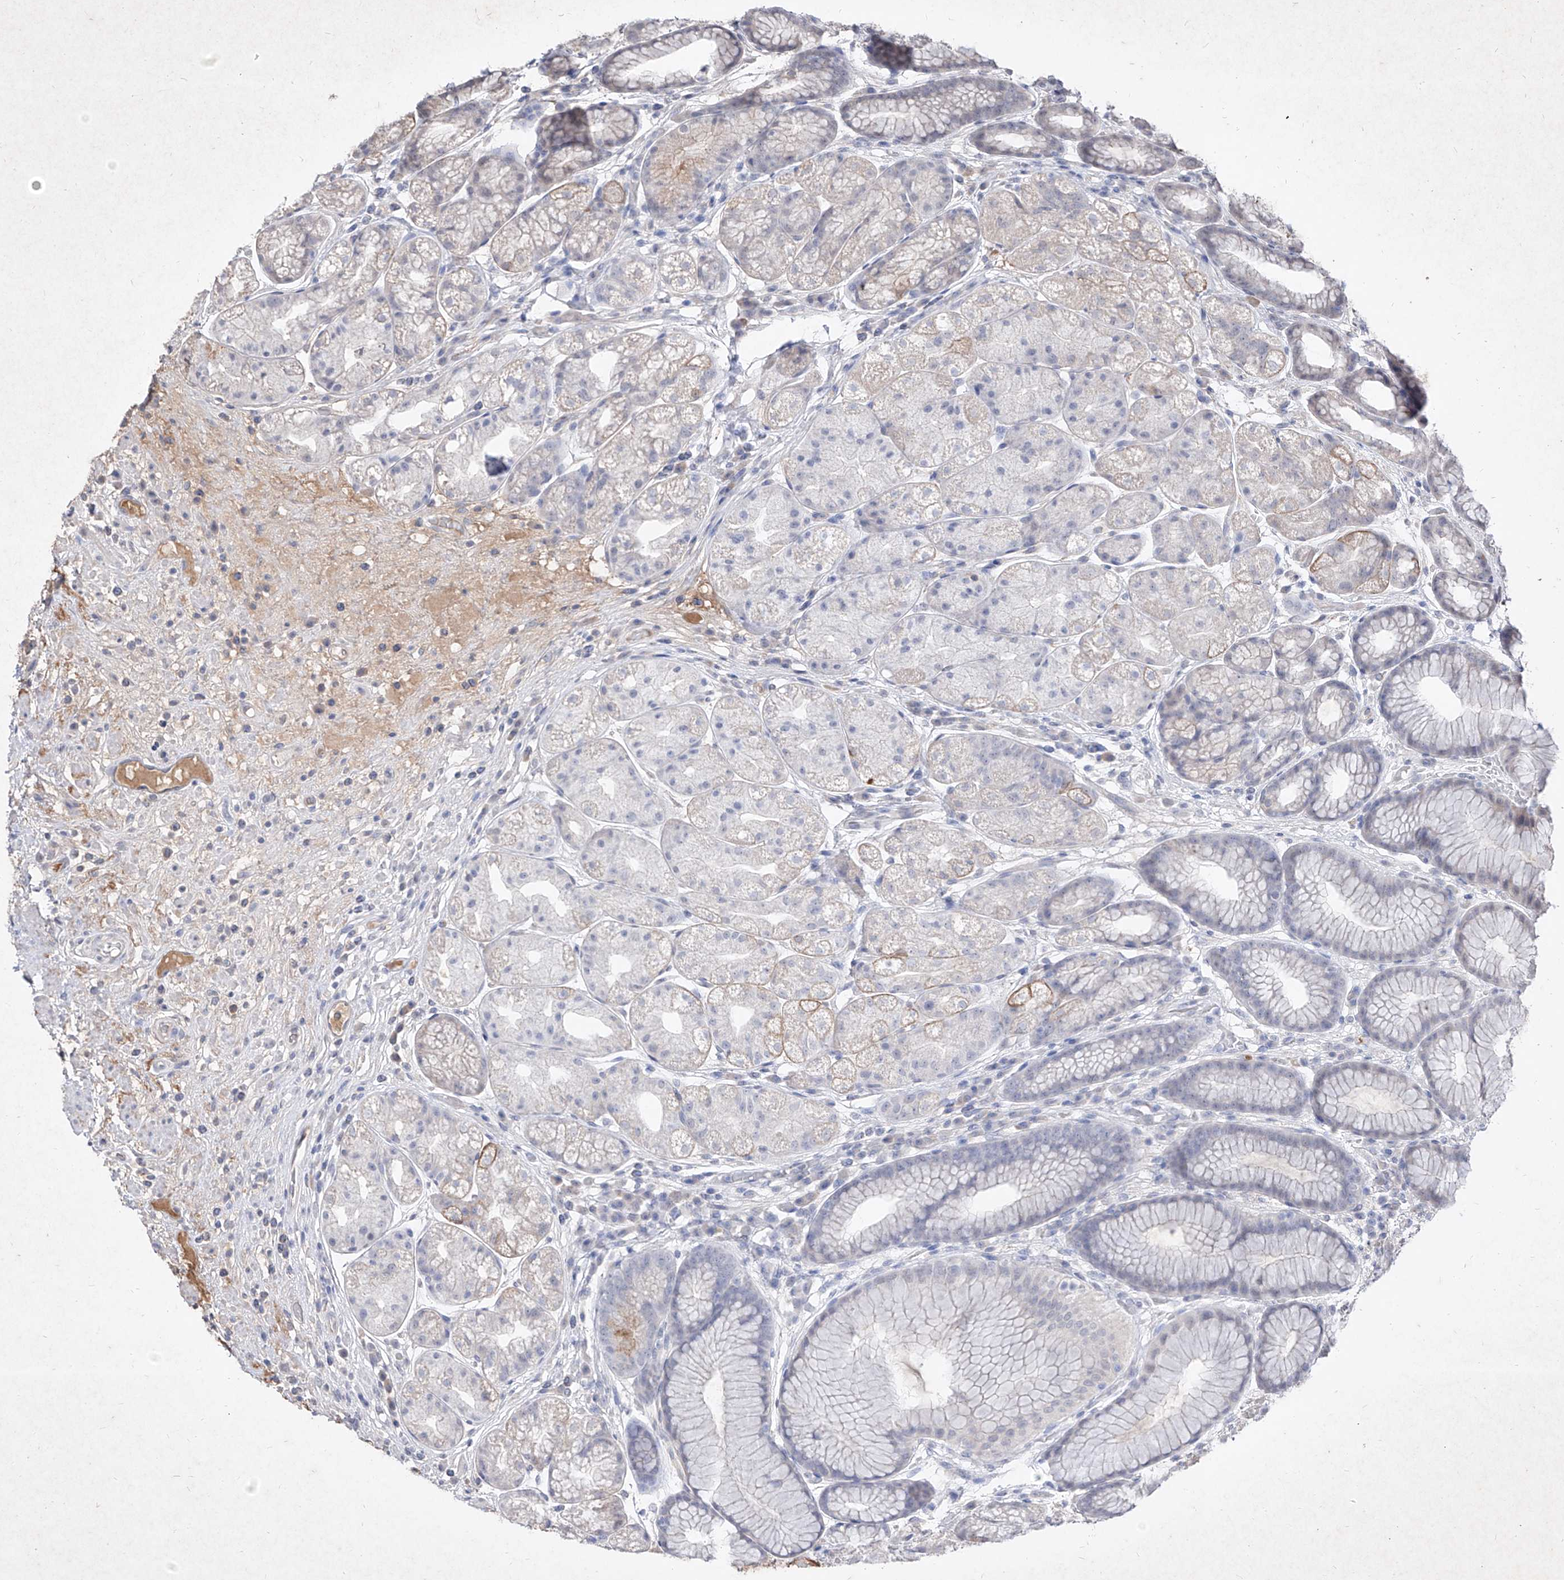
{"staining": {"intensity": "weak", "quantity": "<25%", "location": "cytoplasmic/membranous"}, "tissue": "stomach", "cell_type": "Glandular cells", "image_type": "normal", "snomed": [{"axis": "morphology", "description": "Normal tissue, NOS"}, {"axis": "topography", "description": "Stomach"}], "caption": "The photomicrograph displays no significant positivity in glandular cells of stomach.", "gene": "C4A", "patient": {"sex": "male", "age": 57}}